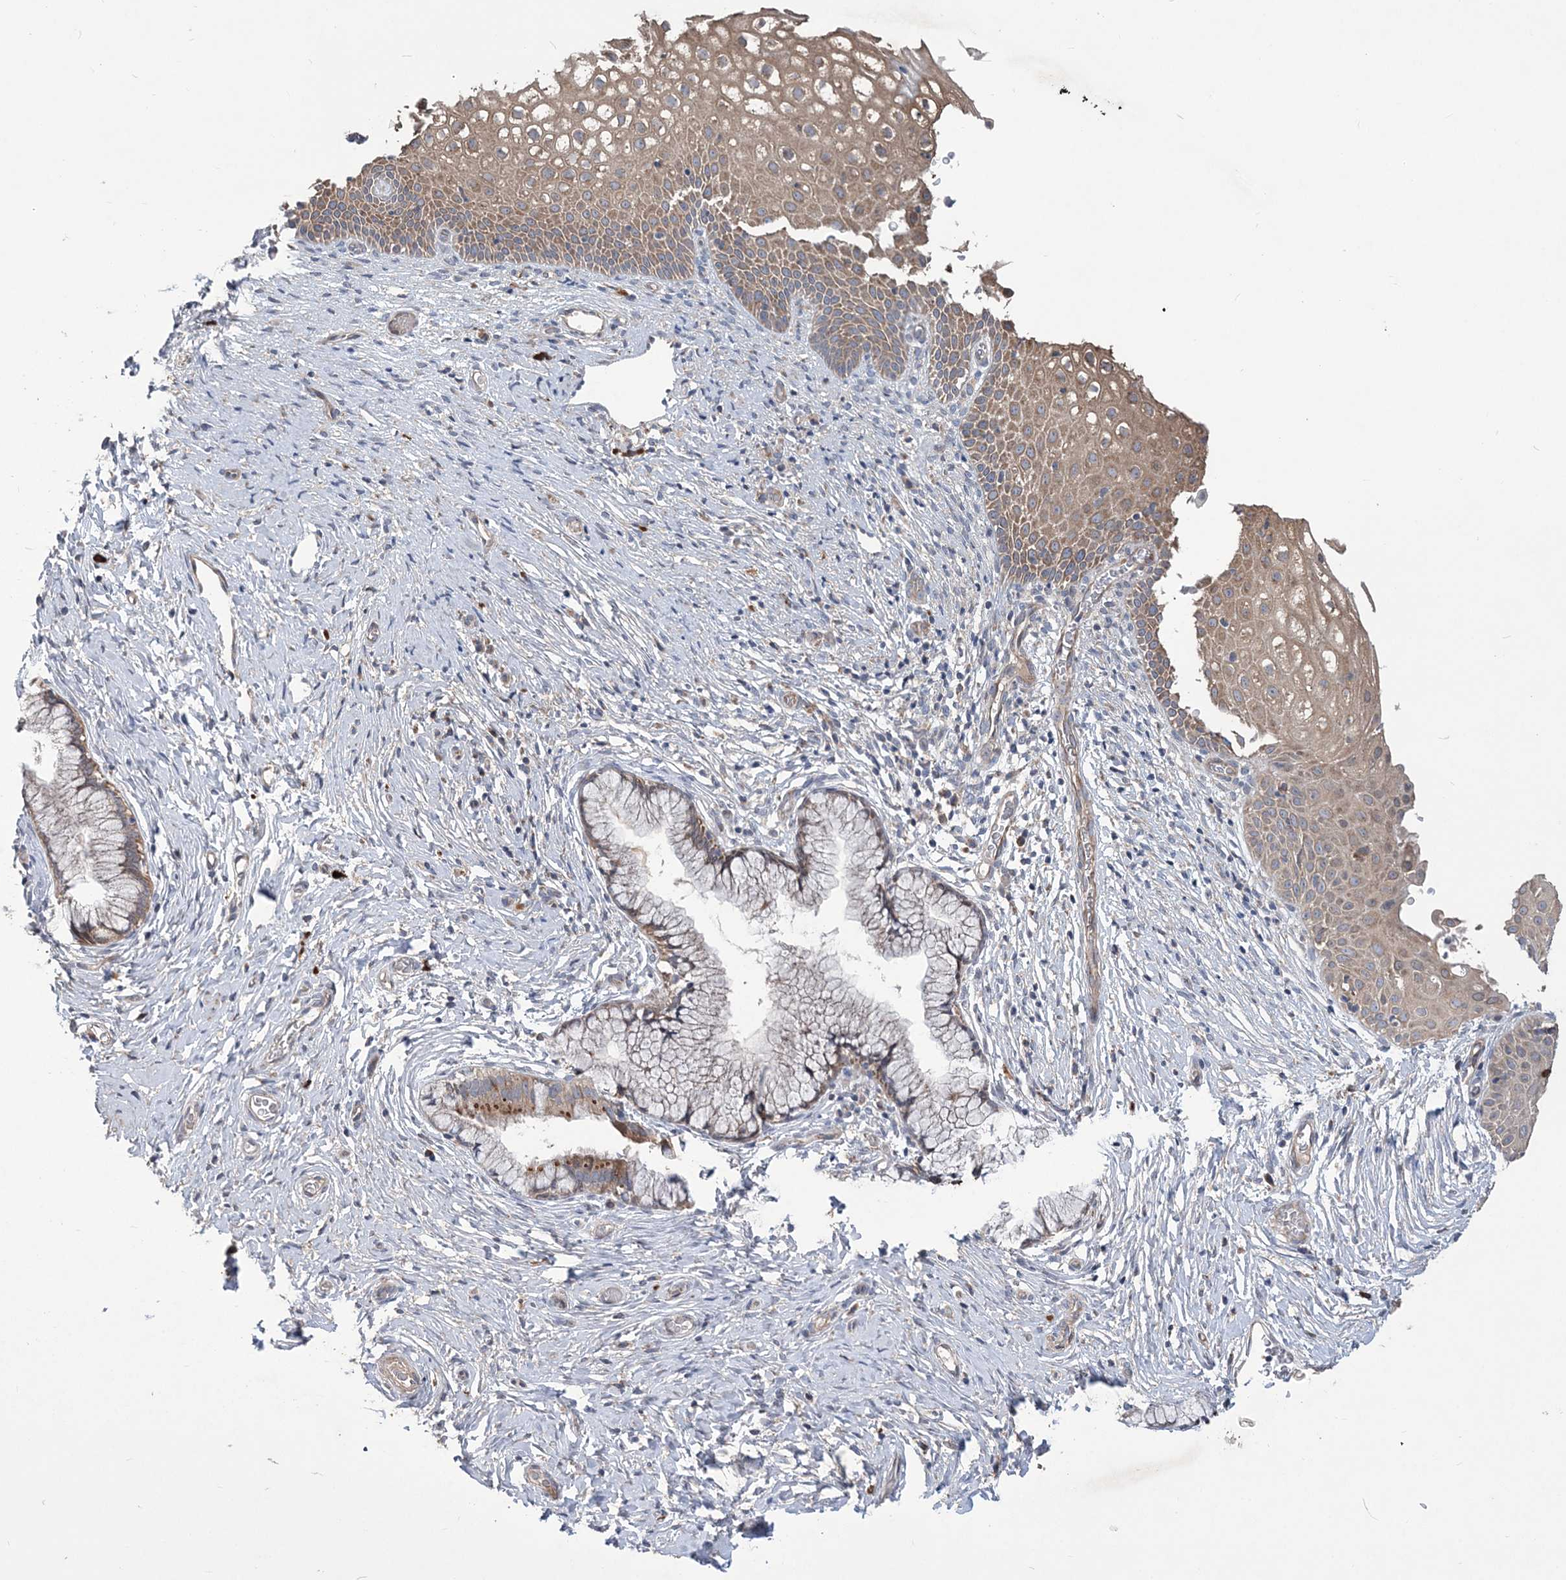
{"staining": {"intensity": "moderate", "quantity": "<25%", "location": "cytoplasmic/membranous"}, "tissue": "cervix", "cell_type": "Glandular cells", "image_type": "normal", "snomed": [{"axis": "morphology", "description": "Normal tissue, NOS"}, {"axis": "topography", "description": "Cervix"}], "caption": "High-magnification brightfield microscopy of benign cervix stained with DAB (brown) and counterstained with hematoxylin (blue). glandular cells exhibit moderate cytoplasmic/membranous expression is seen in about<25% of cells. (brown staining indicates protein expression, while blue staining denotes nuclei).", "gene": "MTRF1L", "patient": {"sex": "female", "age": 33}}